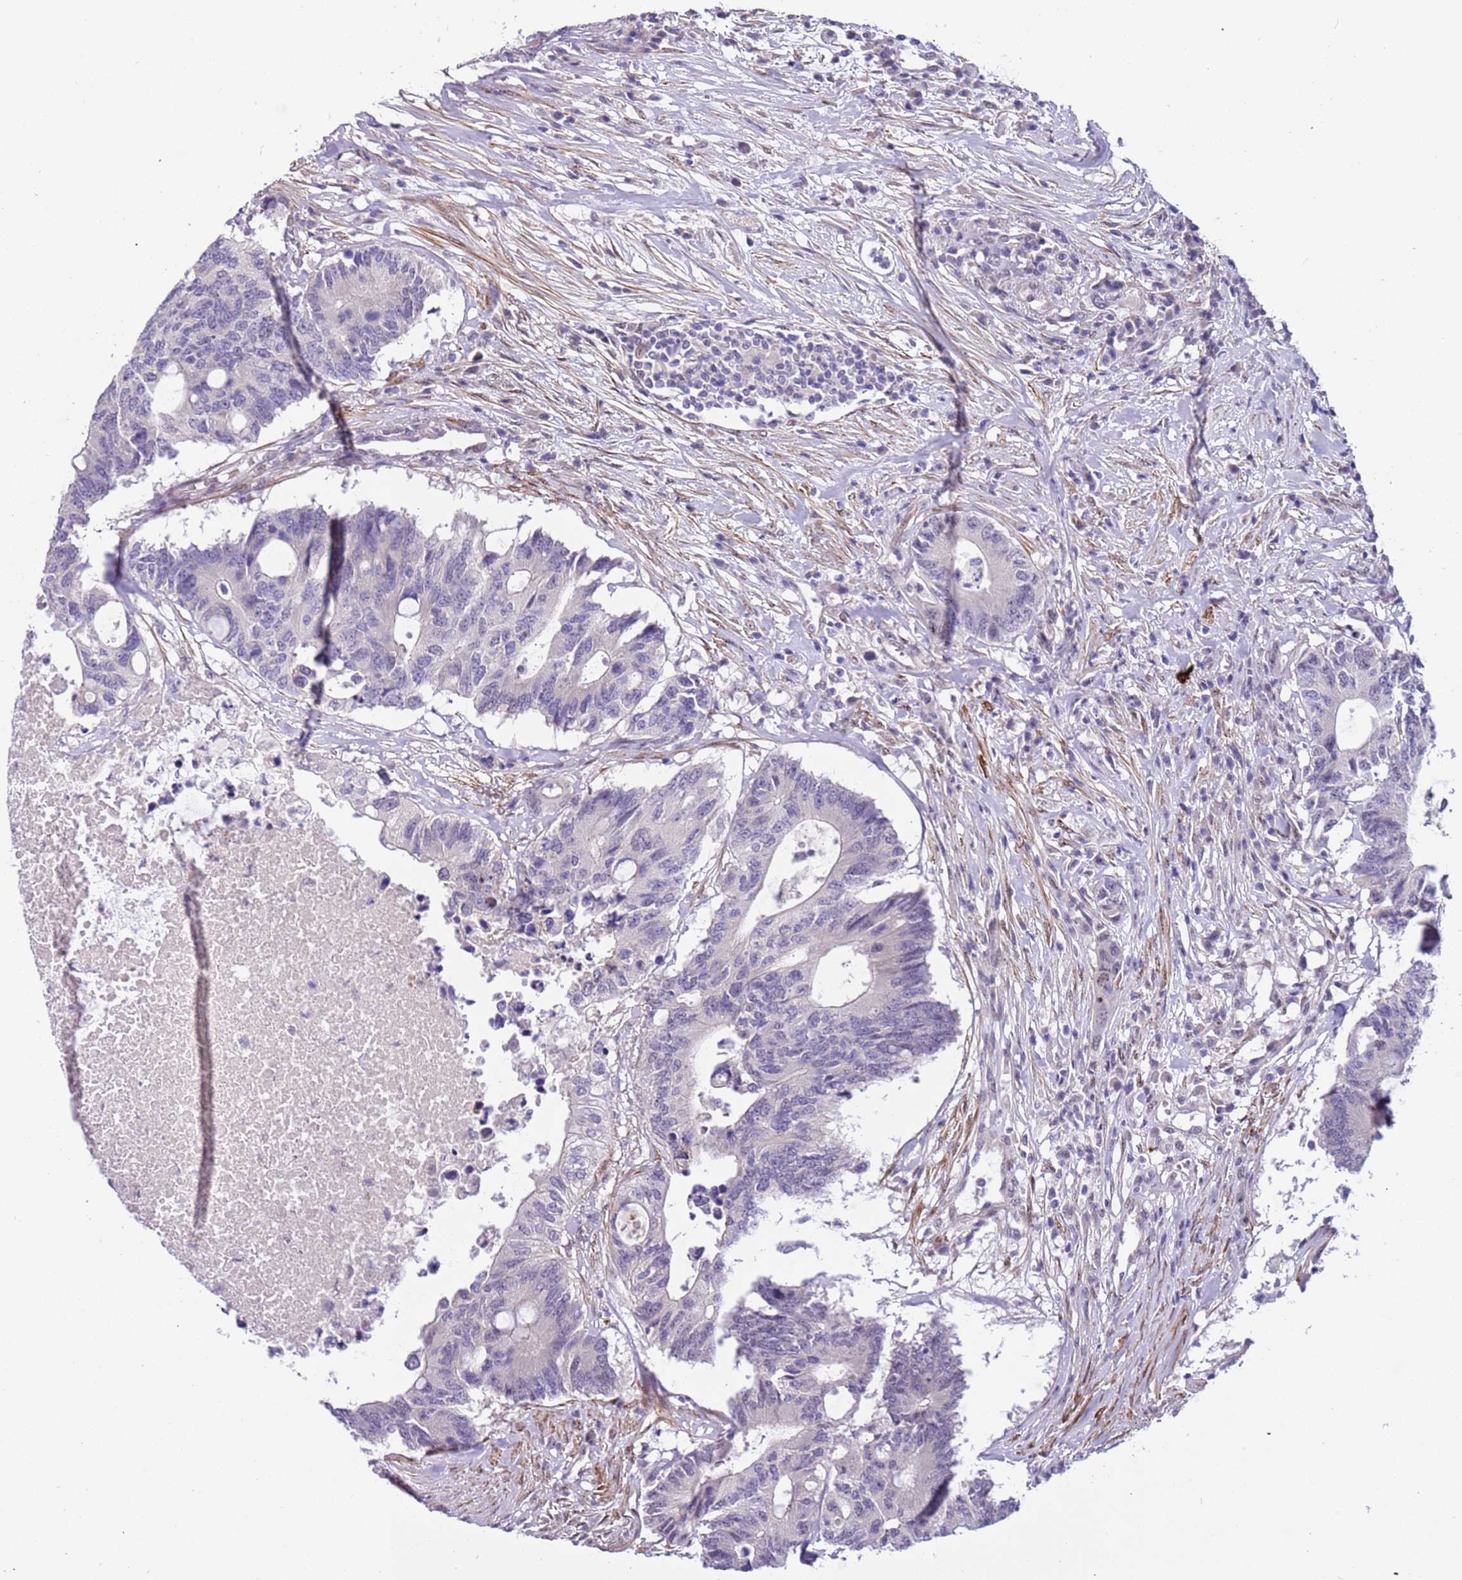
{"staining": {"intensity": "negative", "quantity": "none", "location": "none"}, "tissue": "colorectal cancer", "cell_type": "Tumor cells", "image_type": "cancer", "snomed": [{"axis": "morphology", "description": "Adenocarcinoma, NOS"}, {"axis": "topography", "description": "Colon"}], "caption": "This is a micrograph of IHC staining of adenocarcinoma (colorectal), which shows no expression in tumor cells. The staining is performed using DAB brown chromogen with nuclei counter-stained in using hematoxylin.", "gene": "PLEKHH1", "patient": {"sex": "male", "age": 71}}